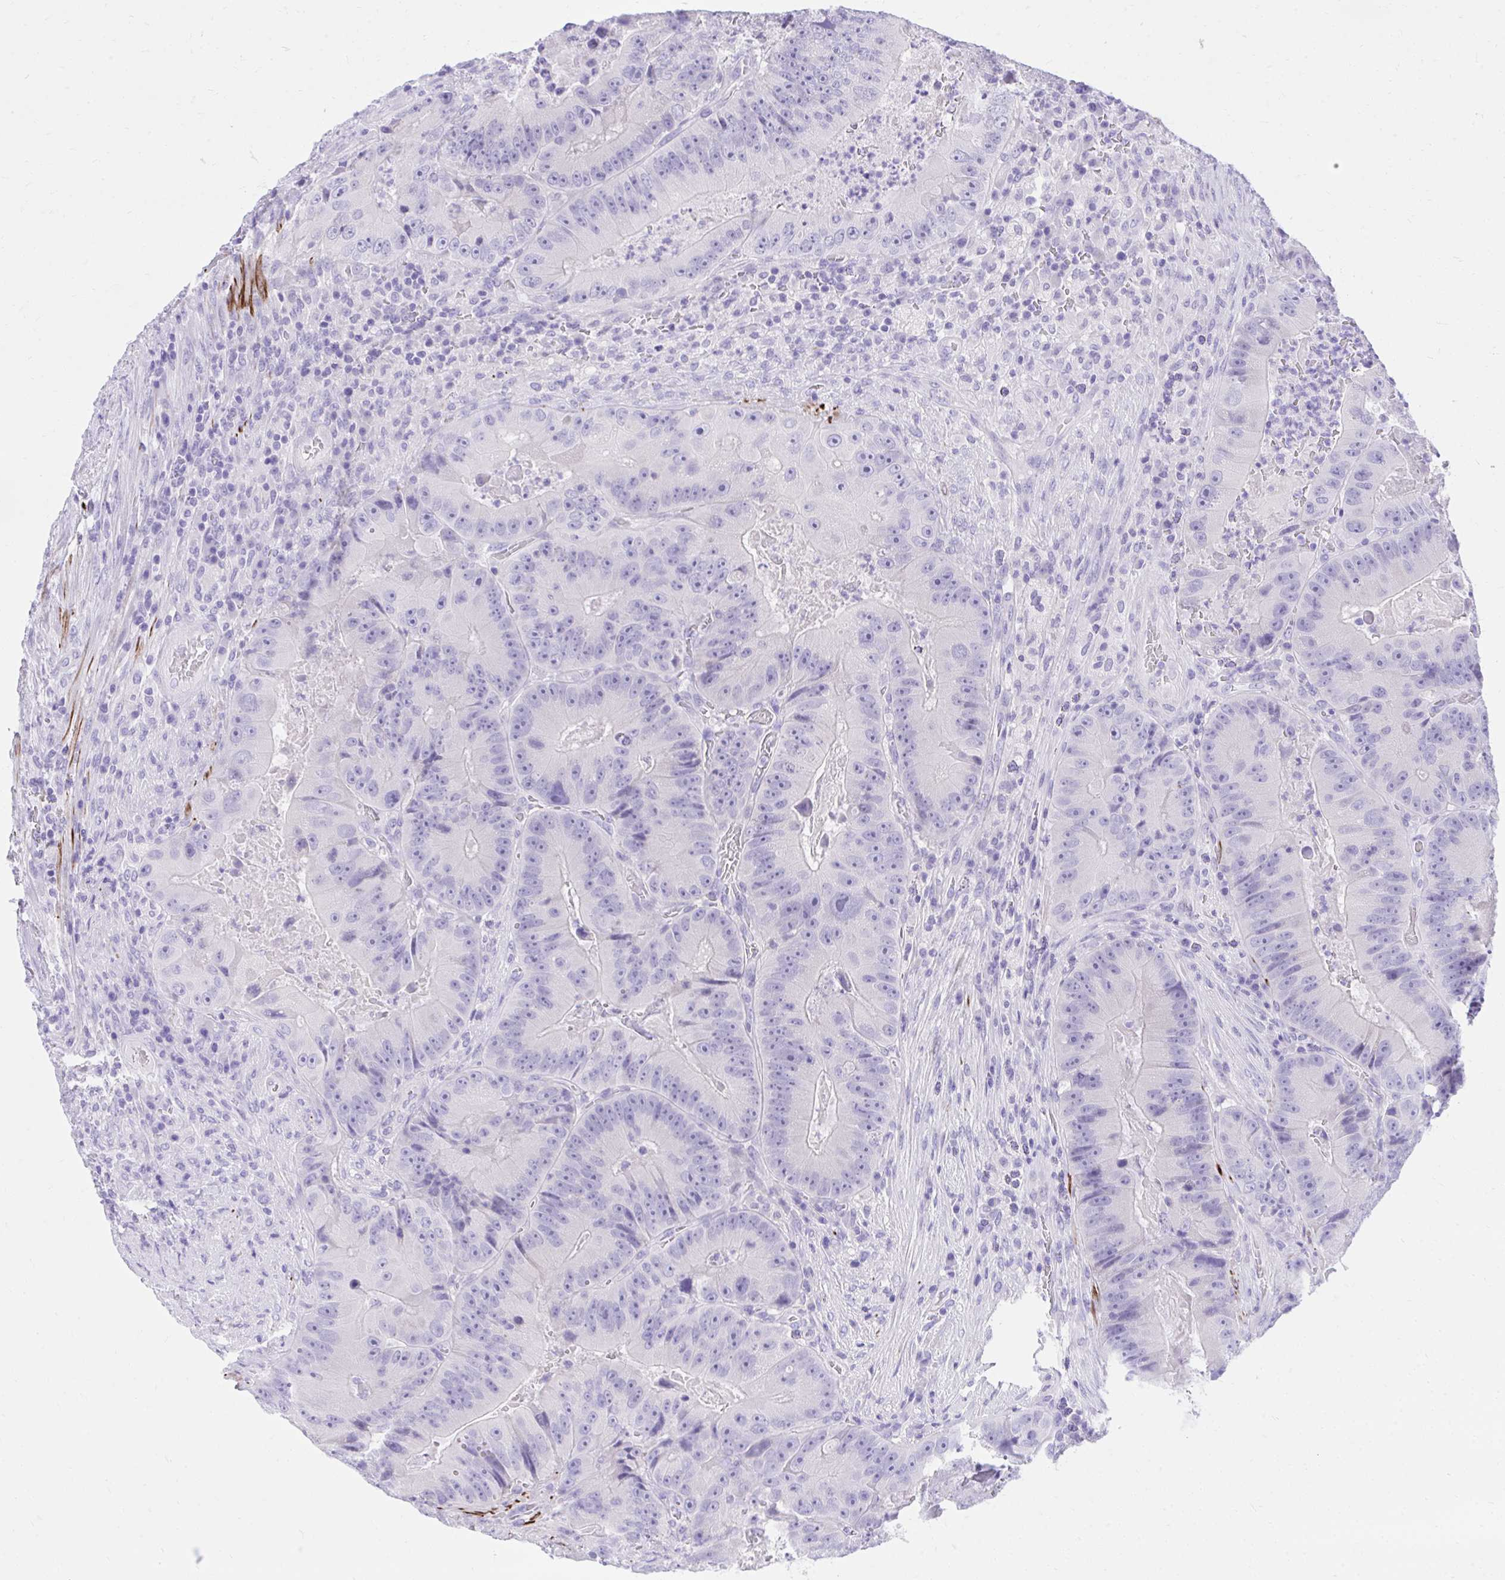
{"staining": {"intensity": "negative", "quantity": "none", "location": "none"}, "tissue": "colorectal cancer", "cell_type": "Tumor cells", "image_type": "cancer", "snomed": [{"axis": "morphology", "description": "Adenocarcinoma, NOS"}, {"axis": "topography", "description": "Colon"}], "caption": "This photomicrograph is of colorectal cancer (adenocarcinoma) stained with immunohistochemistry (IHC) to label a protein in brown with the nuclei are counter-stained blue. There is no positivity in tumor cells. (DAB immunohistochemistry visualized using brightfield microscopy, high magnification).", "gene": "KCNN4", "patient": {"sex": "female", "age": 86}}